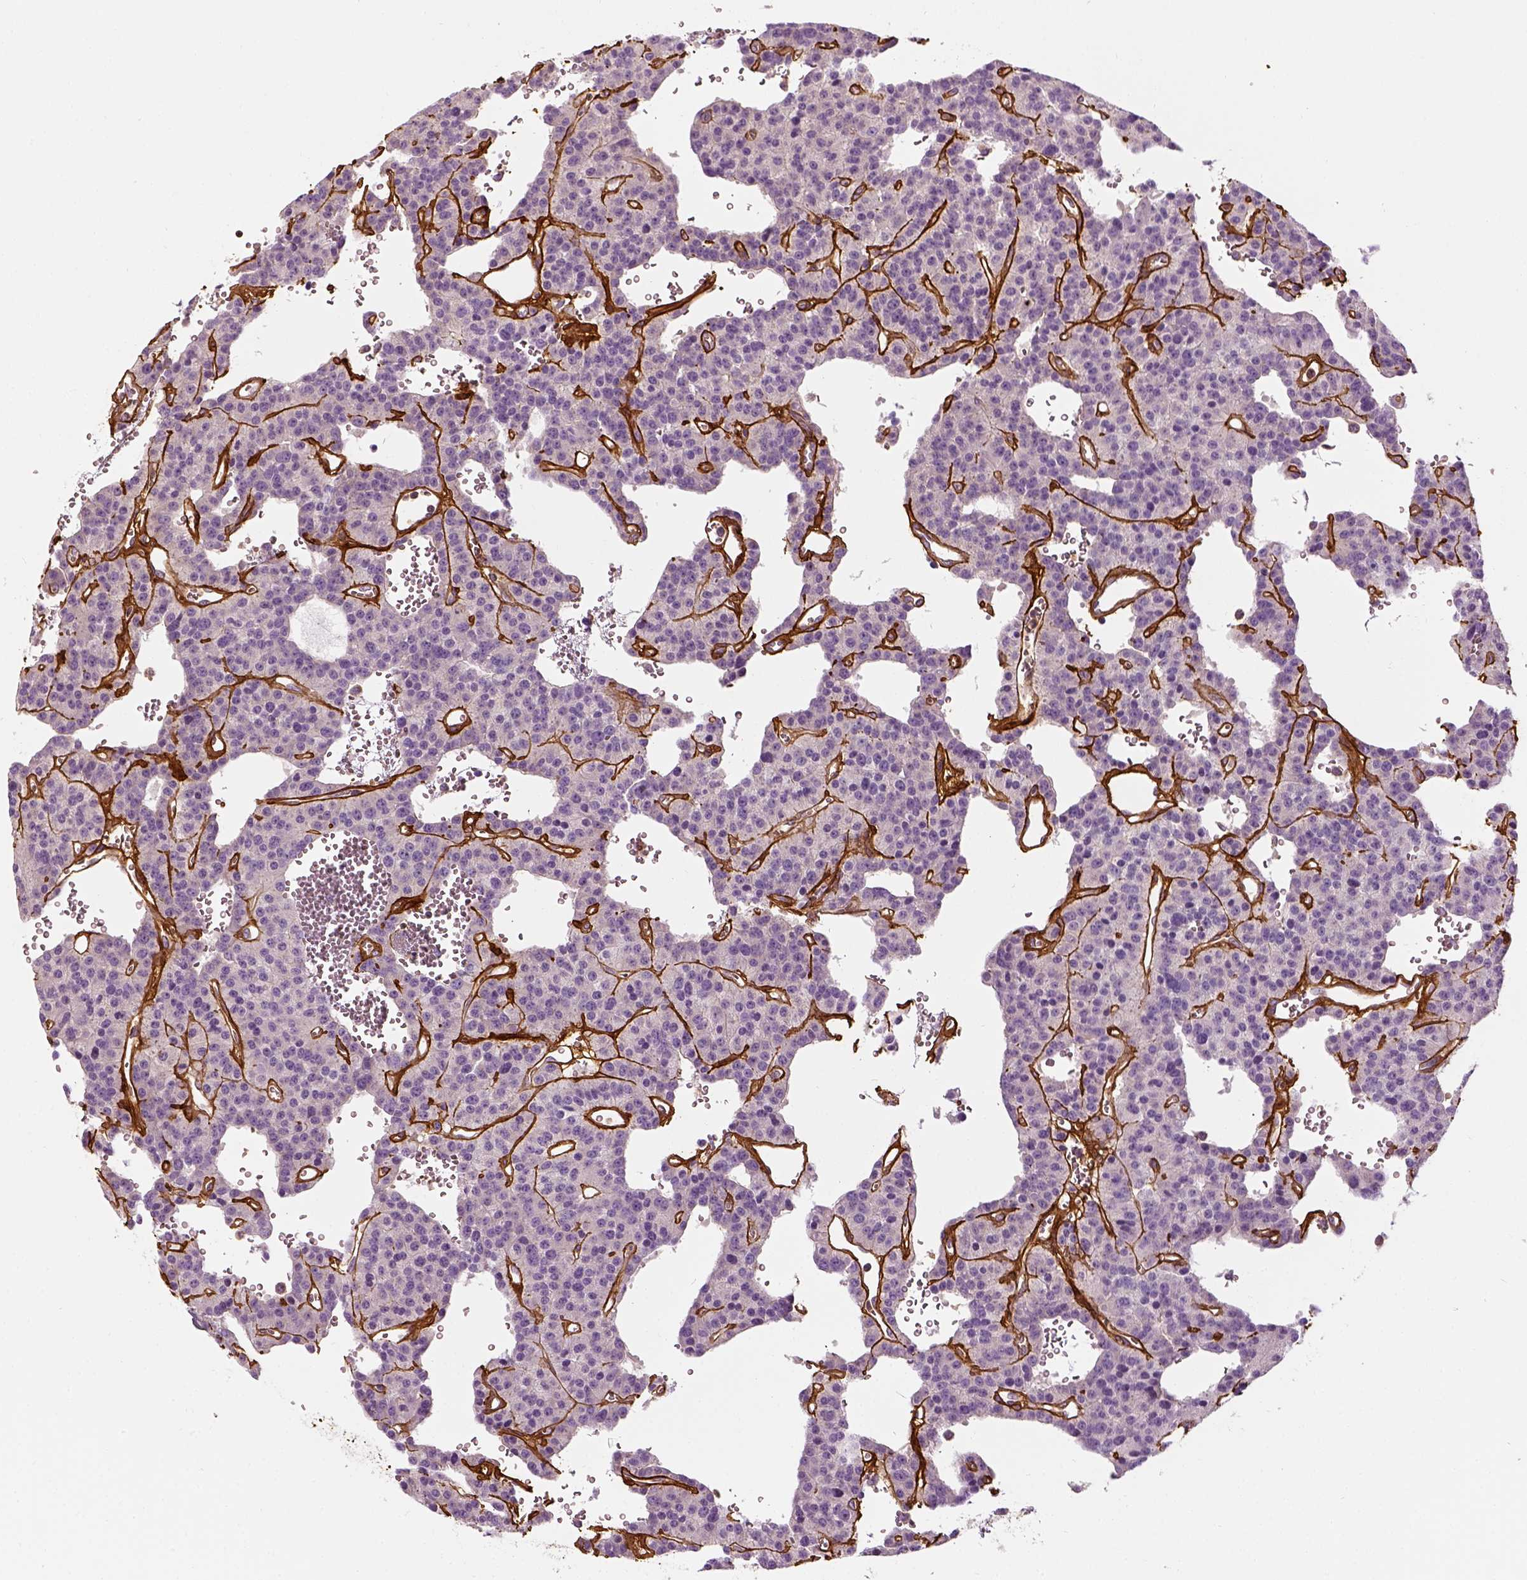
{"staining": {"intensity": "negative", "quantity": "none", "location": "none"}, "tissue": "carcinoid", "cell_type": "Tumor cells", "image_type": "cancer", "snomed": [{"axis": "morphology", "description": "Carcinoid, malignant, NOS"}, {"axis": "topography", "description": "Lung"}], "caption": "High magnification brightfield microscopy of carcinoid (malignant) stained with DAB (3,3'-diaminobenzidine) (brown) and counterstained with hematoxylin (blue): tumor cells show no significant positivity.", "gene": "COL6A2", "patient": {"sex": "female", "age": 71}}